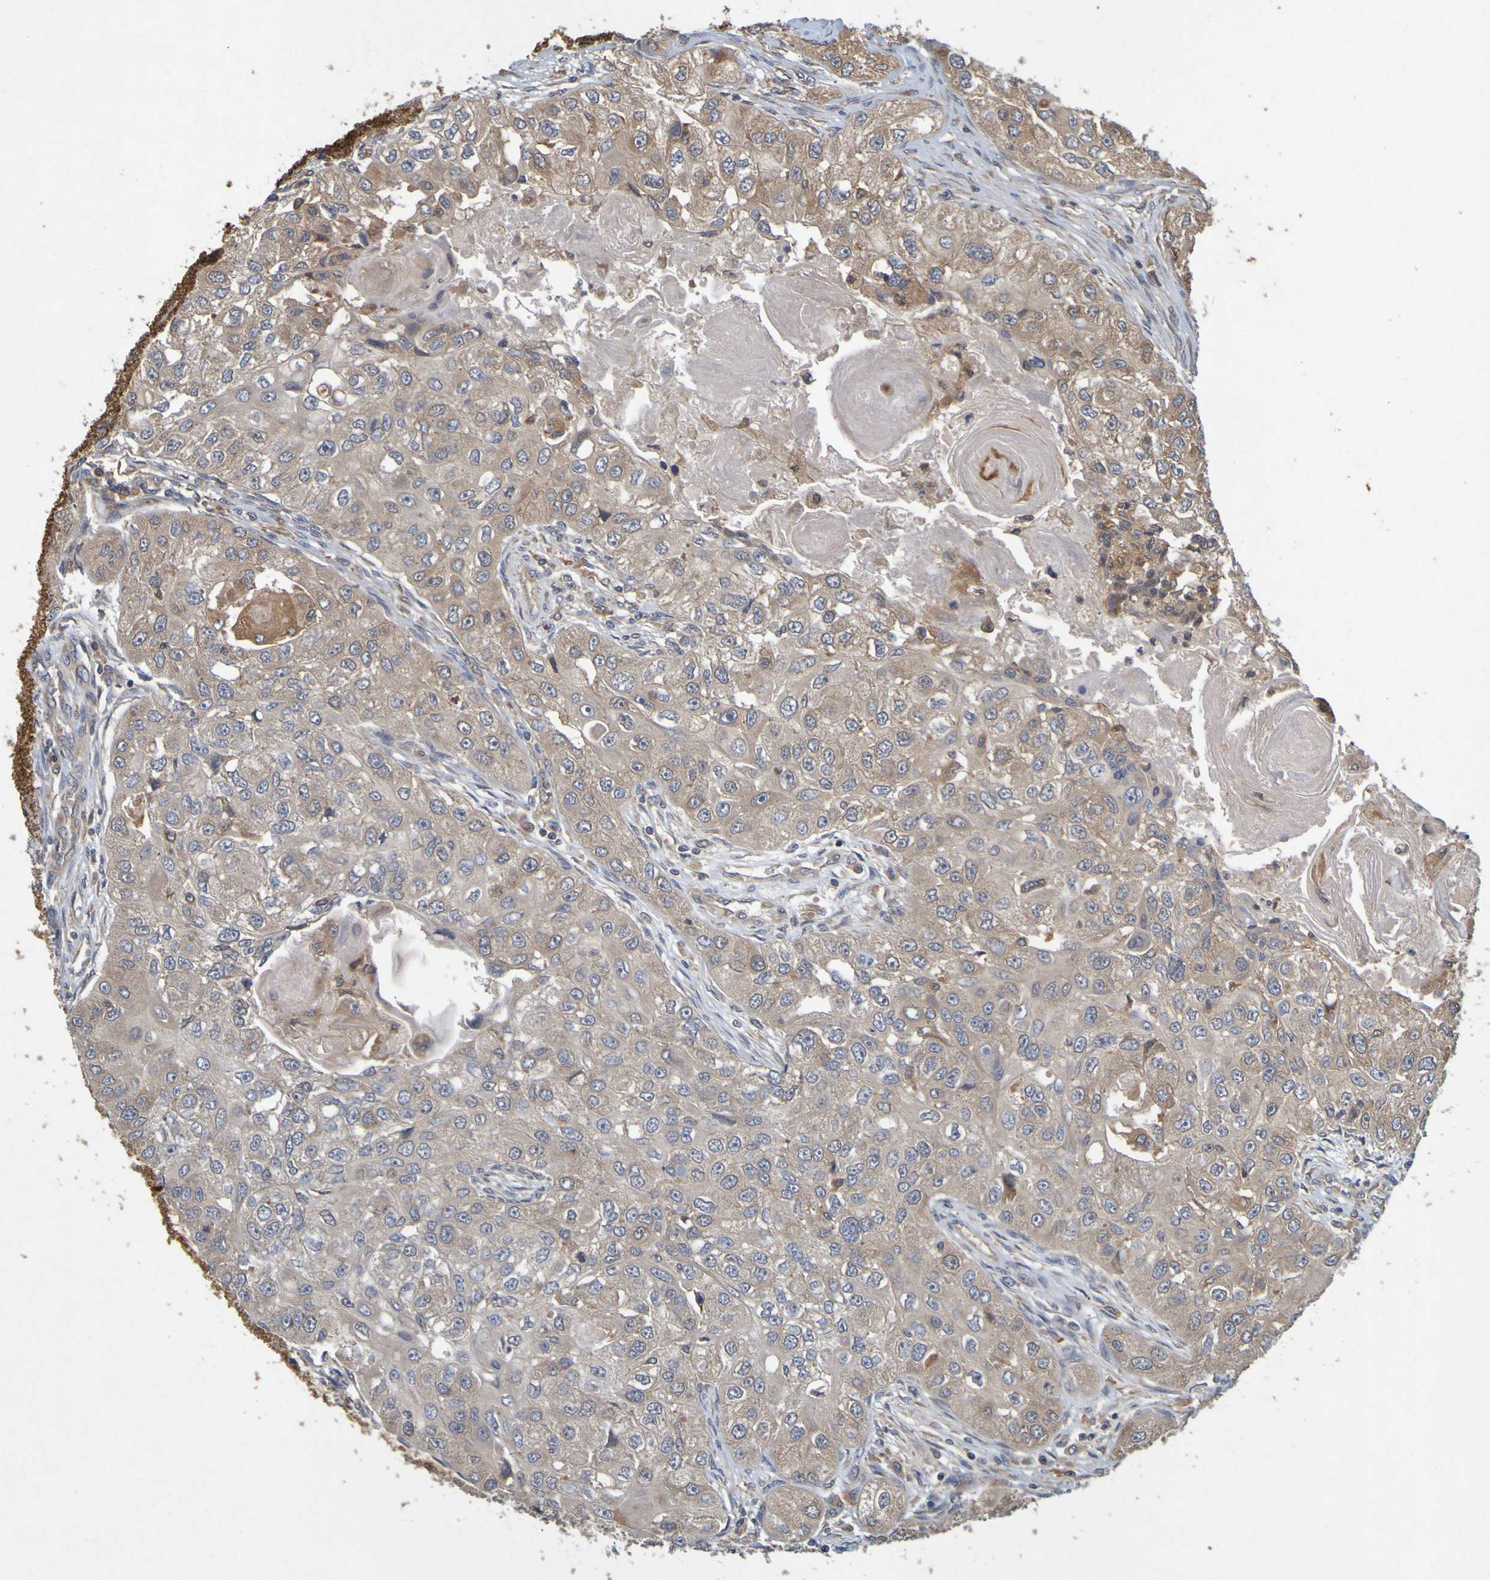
{"staining": {"intensity": "moderate", "quantity": "25%-75%", "location": "cytoplasmic/membranous"}, "tissue": "head and neck cancer", "cell_type": "Tumor cells", "image_type": "cancer", "snomed": [{"axis": "morphology", "description": "Normal tissue, NOS"}, {"axis": "morphology", "description": "Squamous cell carcinoma, NOS"}, {"axis": "topography", "description": "Skeletal muscle"}, {"axis": "topography", "description": "Head-Neck"}], "caption": "Human head and neck cancer (squamous cell carcinoma) stained with a brown dye displays moderate cytoplasmic/membranous positive staining in about 25%-75% of tumor cells.", "gene": "OCRL", "patient": {"sex": "male", "age": 51}}